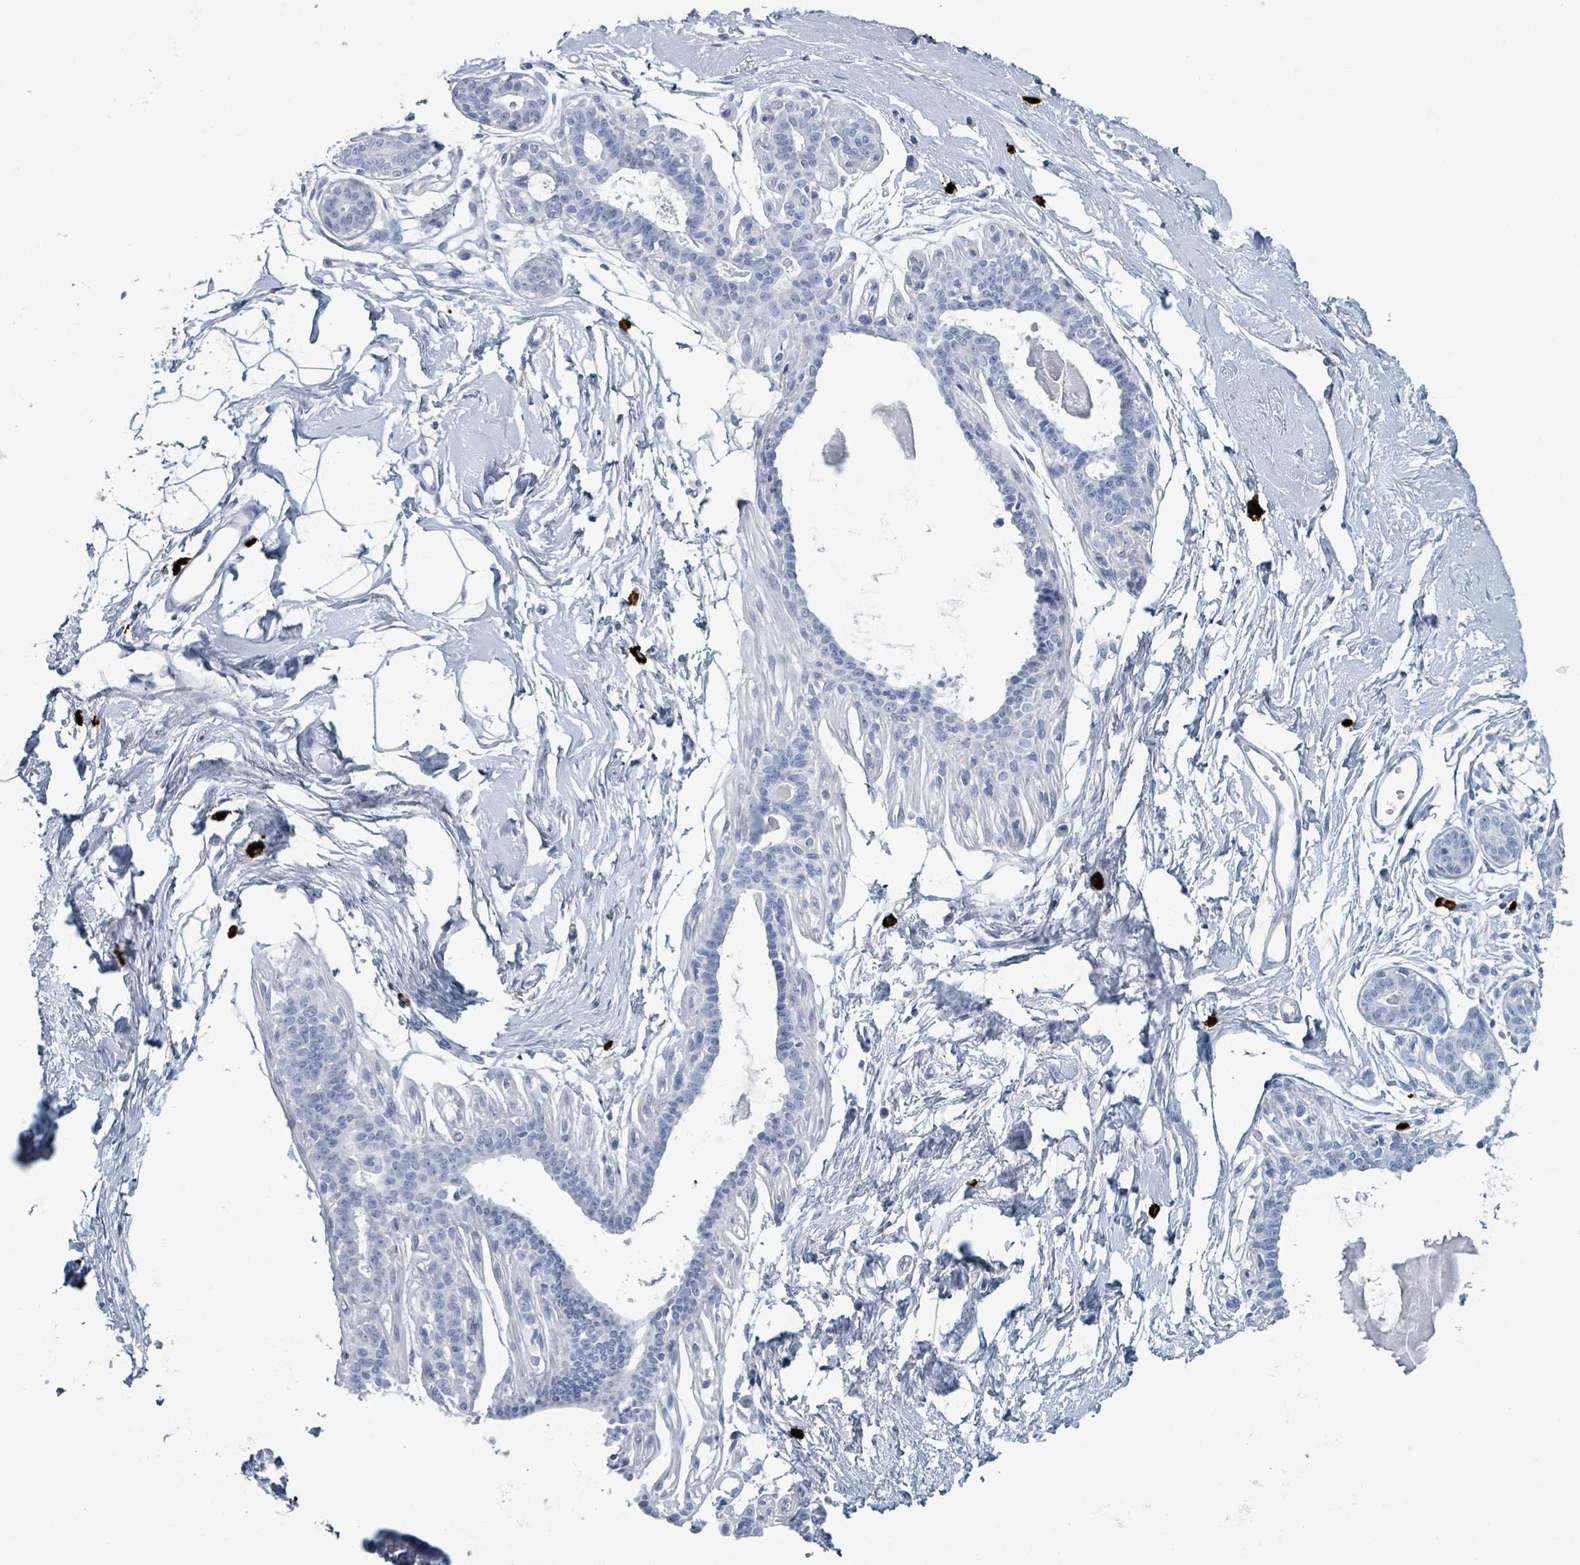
{"staining": {"intensity": "negative", "quantity": "none", "location": "none"}, "tissue": "breast", "cell_type": "Adipocytes", "image_type": "normal", "snomed": [{"axis": "morphology", "description": "Normal tissue, NOS"}, {"axis": "topography", "description": "Breast"}], "caption": "Immunohistochemistry micrograph of unremarkable breast stained for a protein (brown), which displays no positivity in adipocytes.", "gene": "VPS13D", "patient": {"sex": "female", "age": 45}}